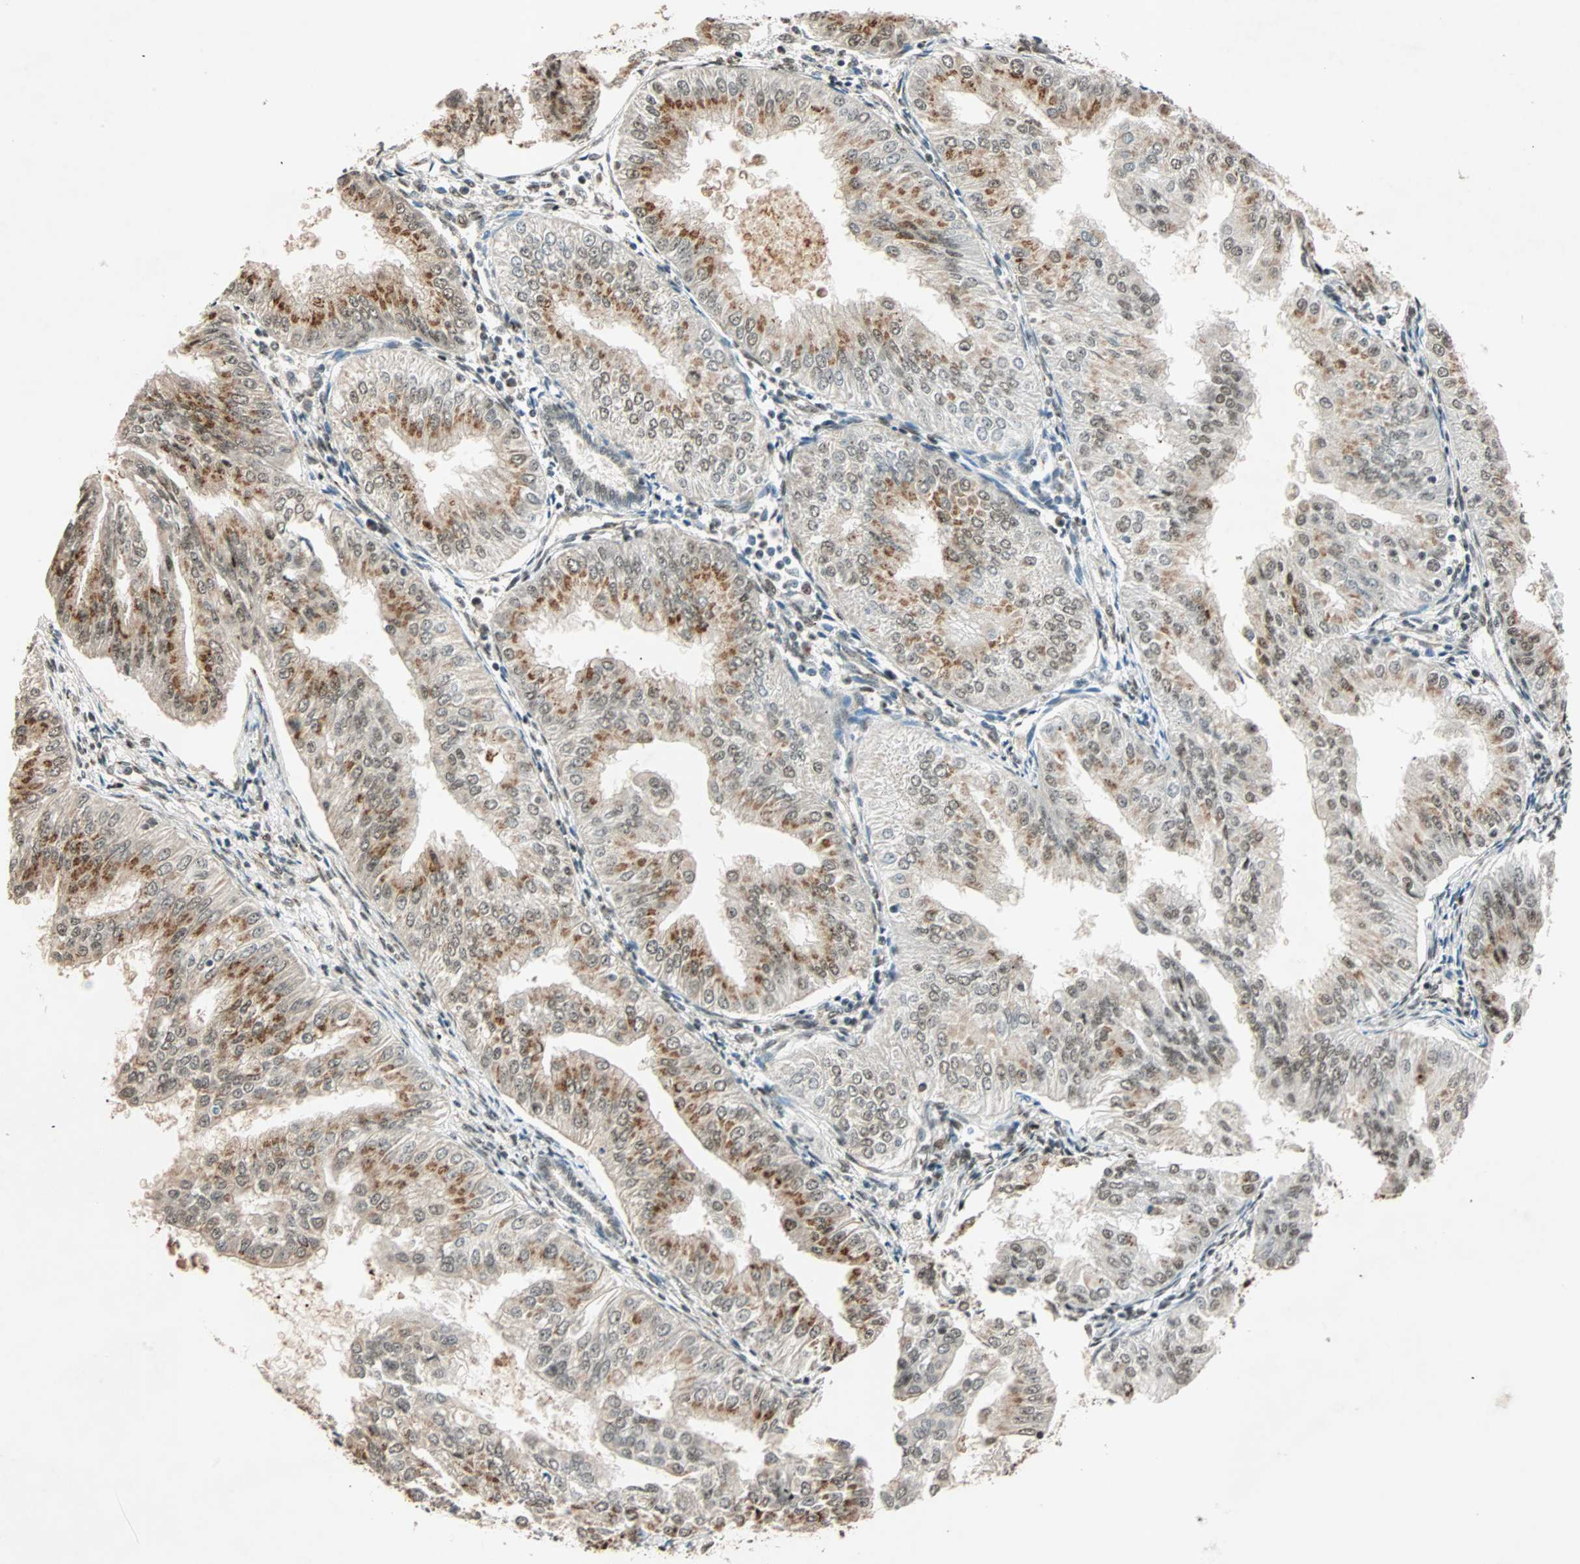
{"staining": {"intensity": "moderate", "quantity": "25%-75%", "location": "cytoplasmic/membranous"}, "tissue": "endometrial cancer", "cell_type": "Tumor cells", "image_type": "cancer", "snomed": [{"axis": "morphology", "description": "Adenocarcinoma, NOS"}, {"axis": "topography", "description": "Endometrium"}], "caption": "A brown stain shows moderate cytoplasmic/membranous positivity of a protein in endometrial cancer tumor cells.", "gene": "PRDM2", "patient": {"sex": "female", "age": 53}}